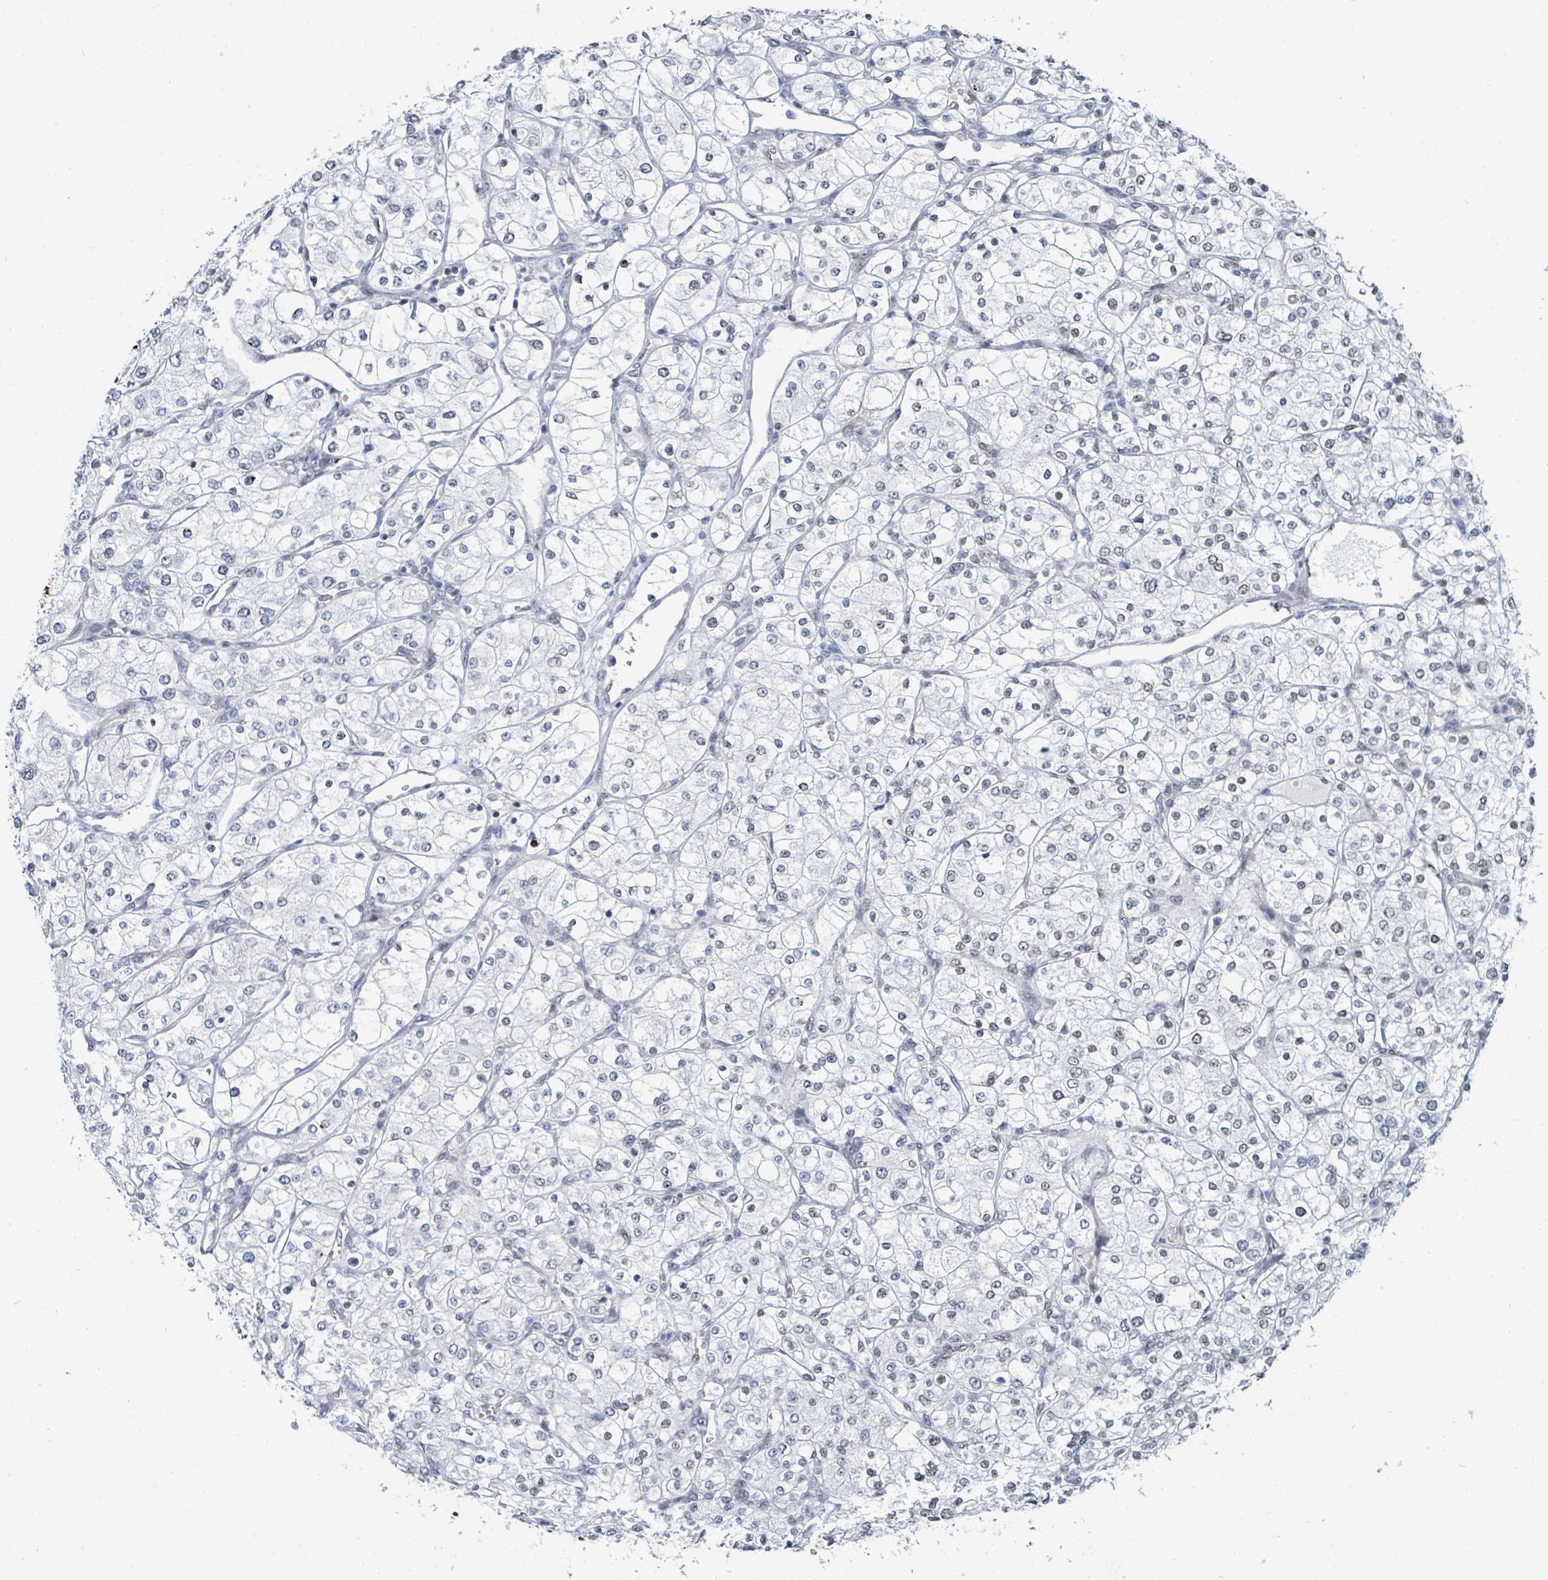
{"staining": {"intensity": "weak", "quantity": "<25%", "location": "nuclear"}, "tissue": "renal cancer", "cell_type": "Tumor cells", "image_type": "cancer", "snomed": [{"axis": "morphology", "description": "Adenocarcinoma, NOS"}, {"axis": "topography", "description": "Kidney"}], "caption": "Renal cancer (adenocarcinoma) stained for a protein using immunohistochemistry demonstrates no positivity tumor cells.", "gene": "SUMO4", "patient": {"sex": "male", "age": 80}}